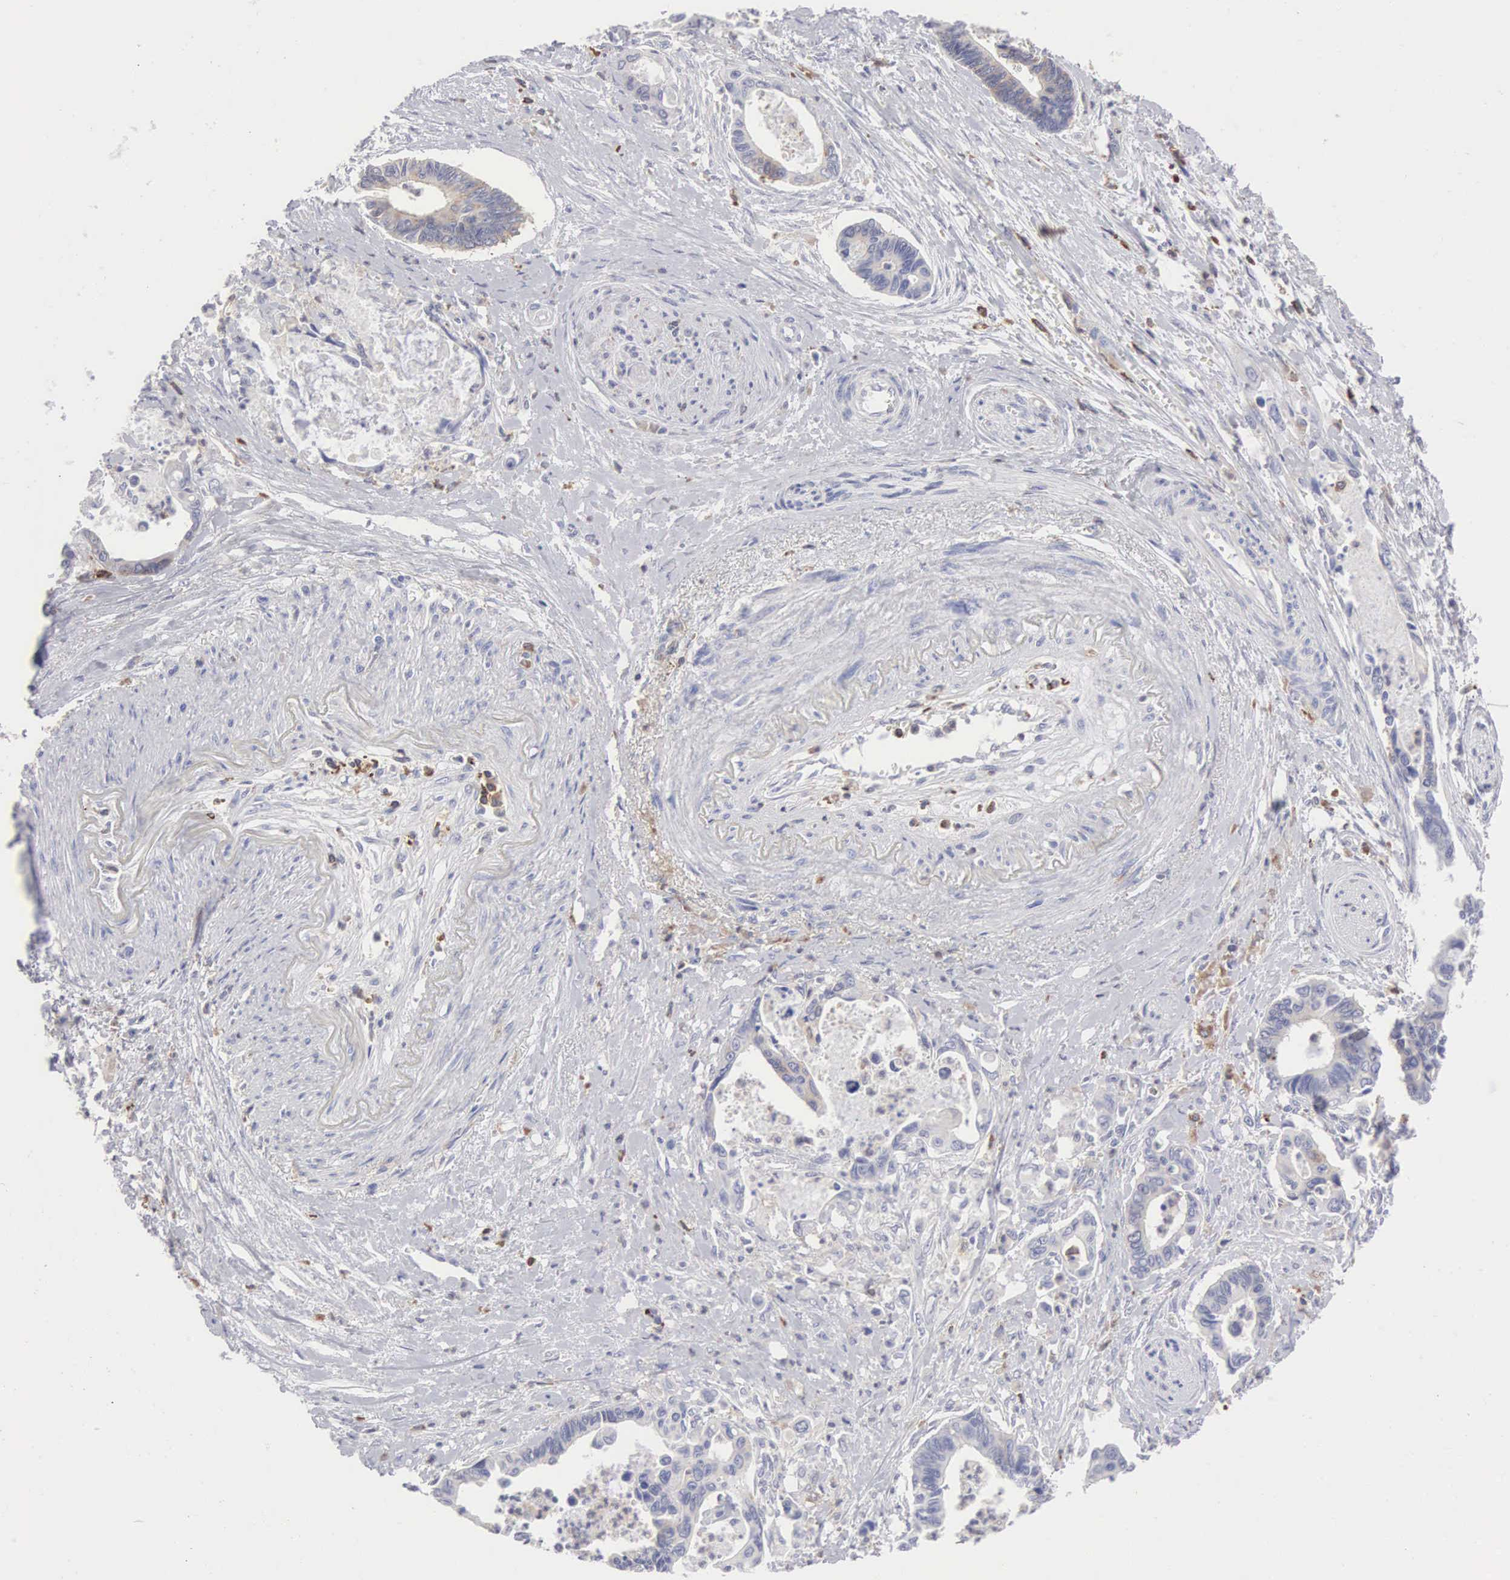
{"staining": {"intensity": "weak", "quantity": "<25%", "location": "cytoplasmic/membranous"}, "tissue": "pancreatic cancer", "cell_type": "Tumor cells", "image_type": "cancer", "snomed": [{"axis": "morphology", "description": "Adenocarcinoma, NOS"}, {"axis": "topography", "description": "Pancreas"}], "caption": "This is an immunohistochemistry micrograph of human adenocarcinoma (pancreatic). There is no positivity in tumor cells.", "gene": "SH3BP1", "patient": {"sex": "female", "age": 70}}